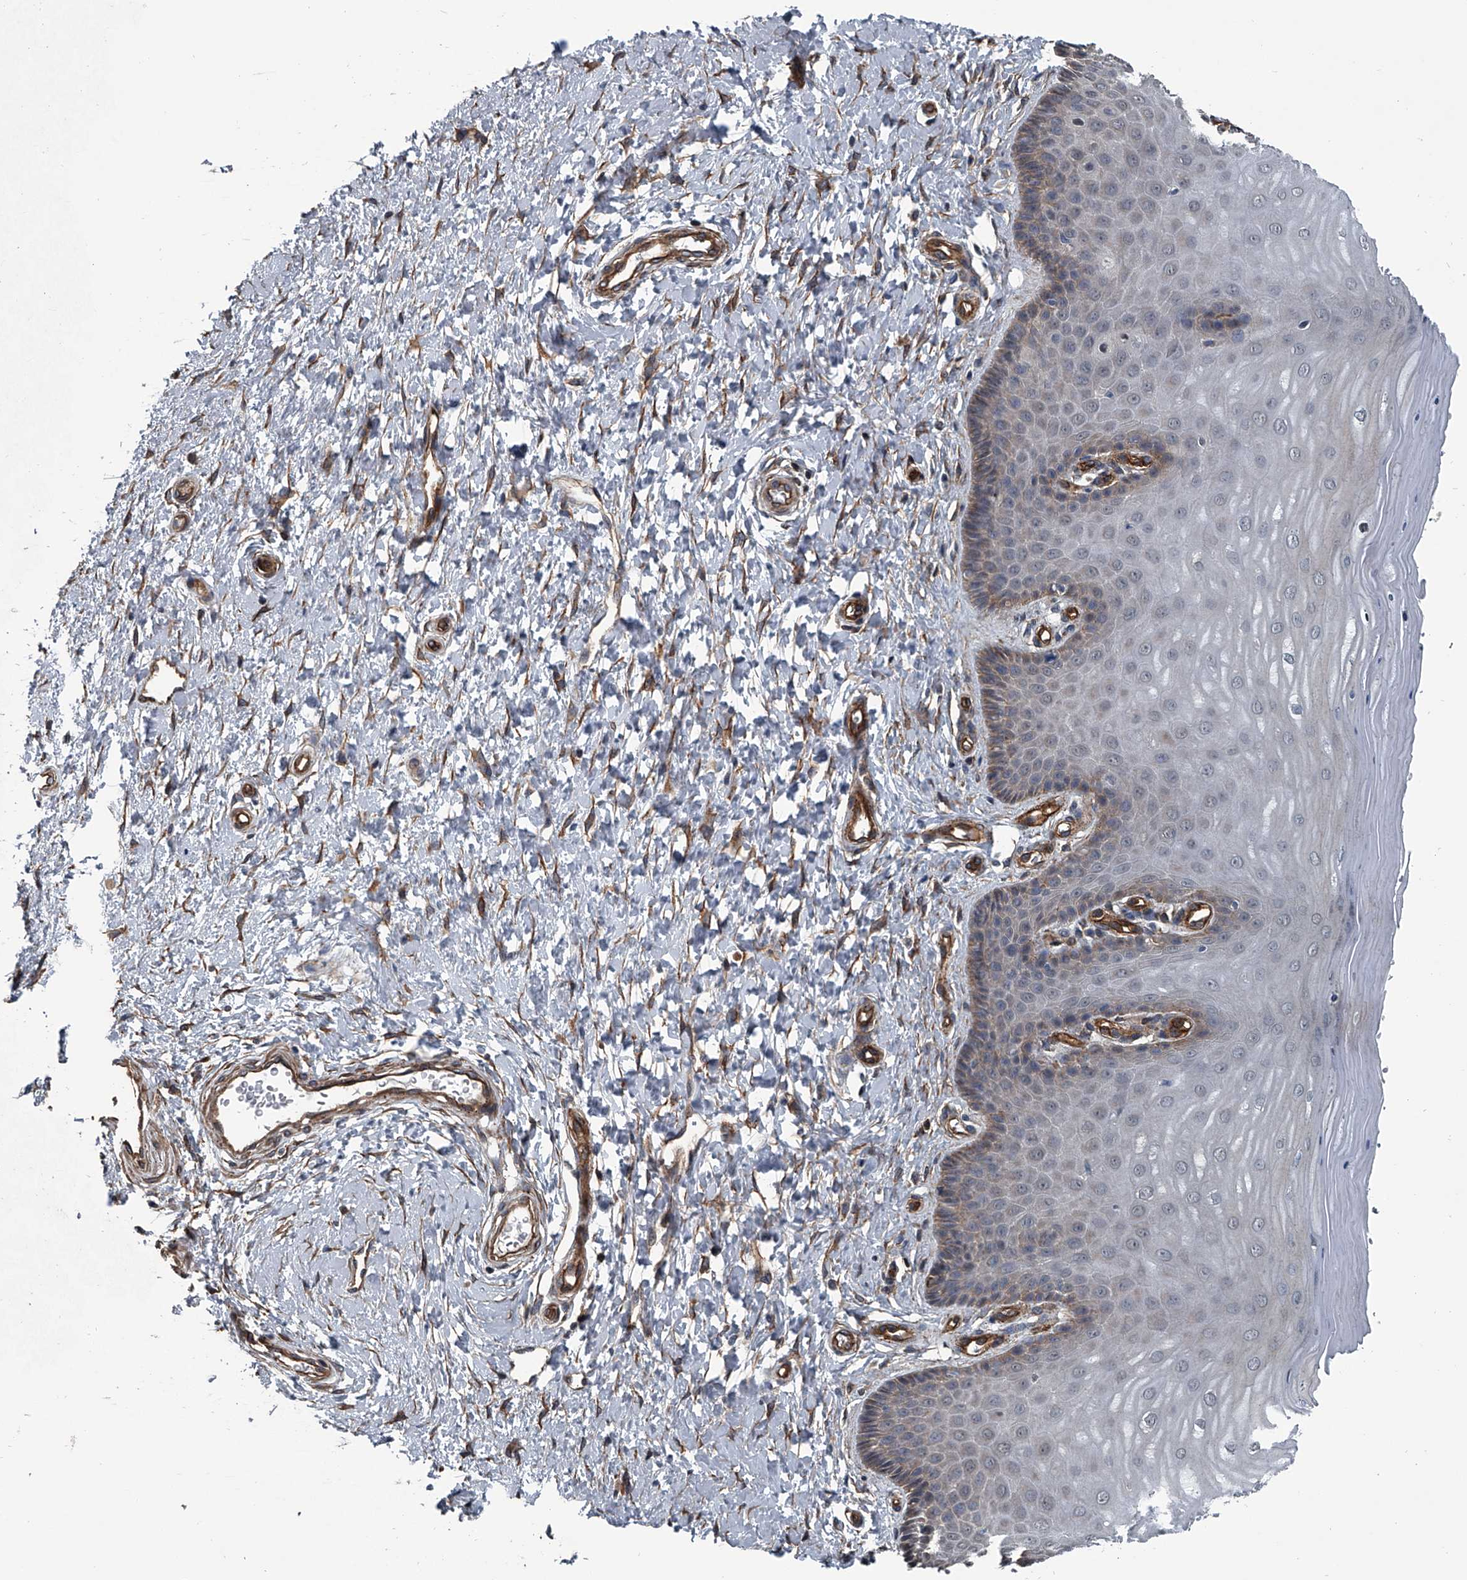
{"staining": {"intensity": "weak", "quantity": "<25%", "location": "cytoplasmic/membranous"}, "tissue": "cervix", "cell_type": "Glandular cells", "image_type": "normal", "snomed": [{"axis": "morphology", "description": "Normal tissue, NOS"}, {"axis": "topography", "description": "Cervix"}], "caption": "This is an immunohistochemistry (IHC) photomicrograph of unremarkable cervix. There is no positivity in glandular cells.", "gene": "LDLRAD2", "patient": {"sex": "female", "age": 55}}